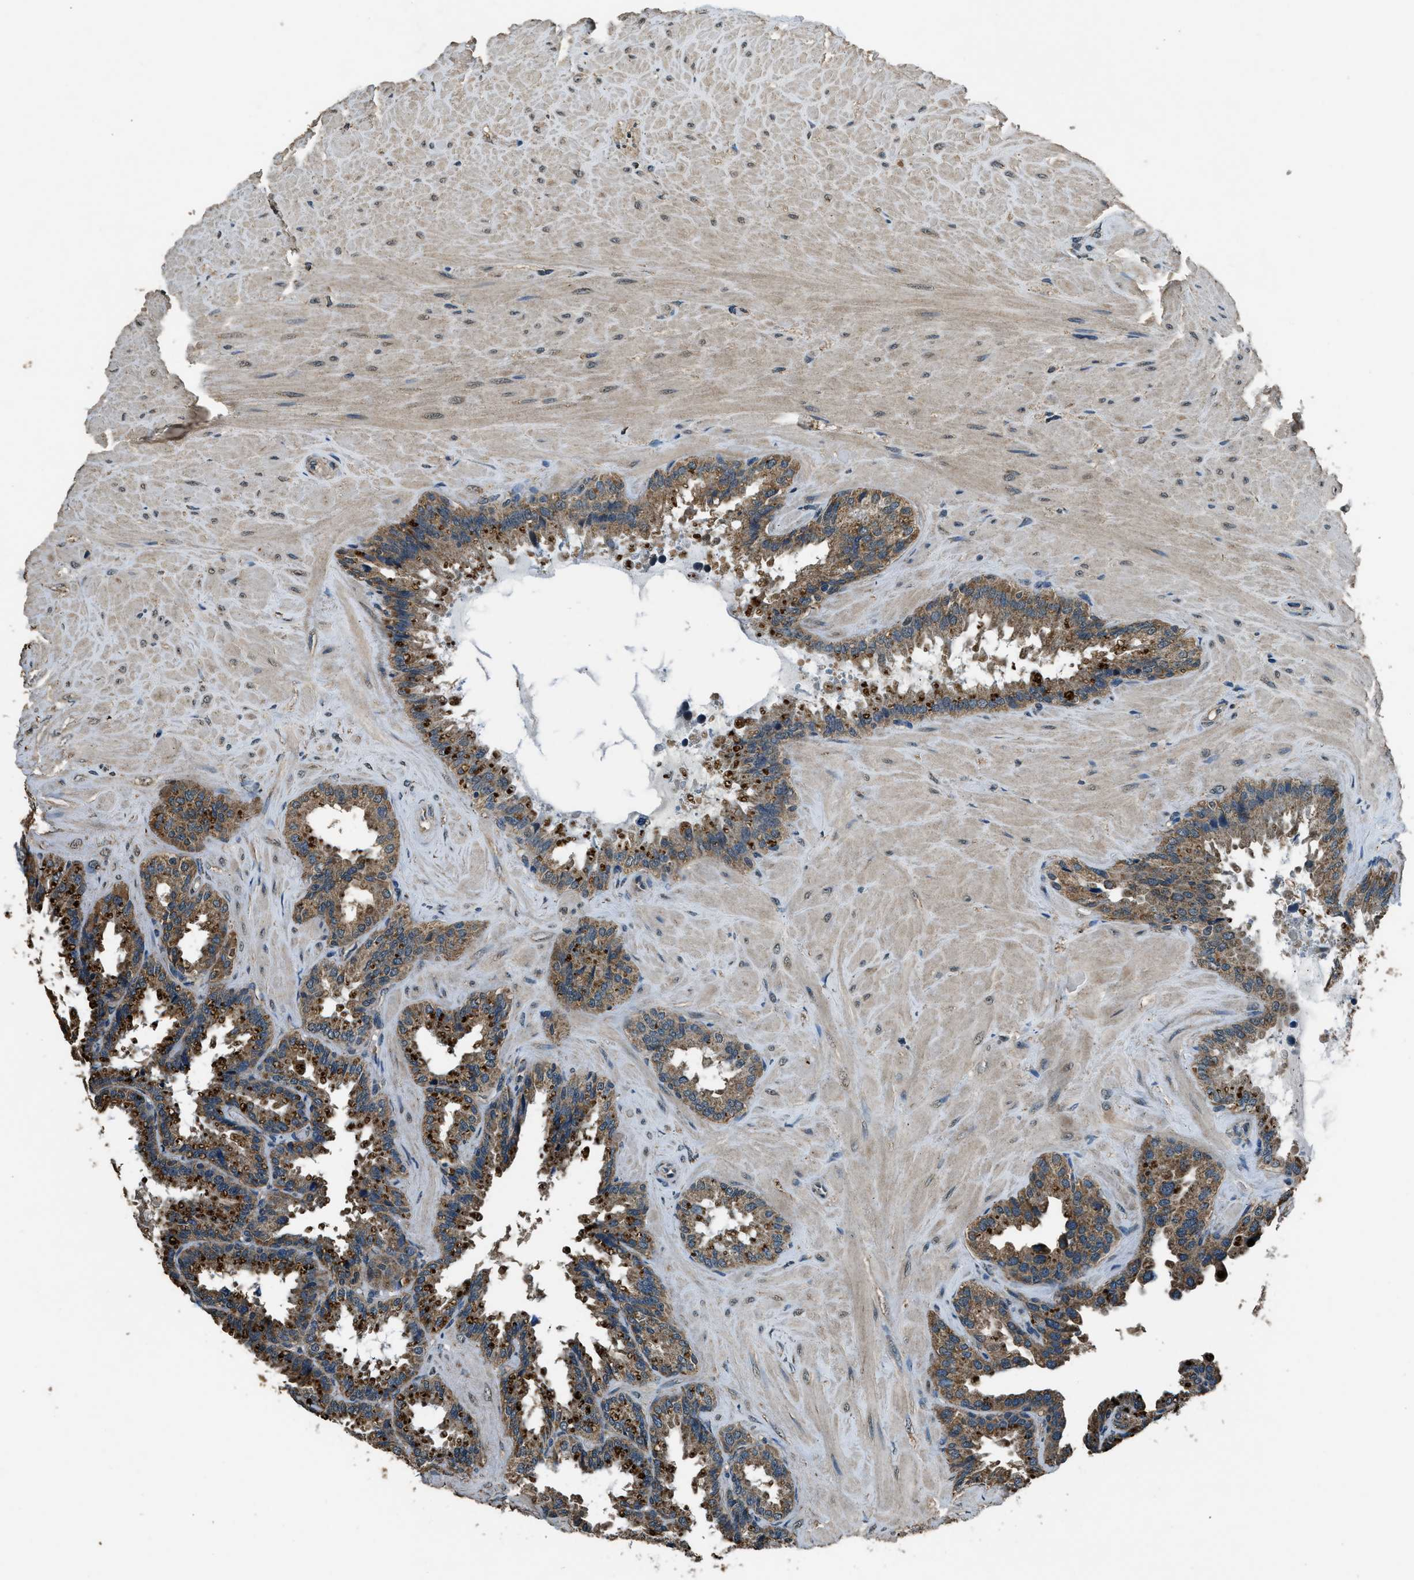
{"staining": {"intensity": "weak", "quantity": ">75%", "location": "cytoplasmic/membranous"}, "tissue": "seminal vesicle", "cell_type": "Glandular cells", "image_type": "normal", "snomed": [{"axis": "morphology", "description": "Normal tissue, NOS"}, {"axis": "topography", "description": "Seminal veicle"}], "caption": "Immunohistochemistry (IHC) of benign seminal vesicle shows low levels of weak cytoplasmic/membranous expression in about >75% of glandular cells. Nuclei are stained in blue.", "gene": "SALL3", "patient": {"sex": "male", "age": 46}}